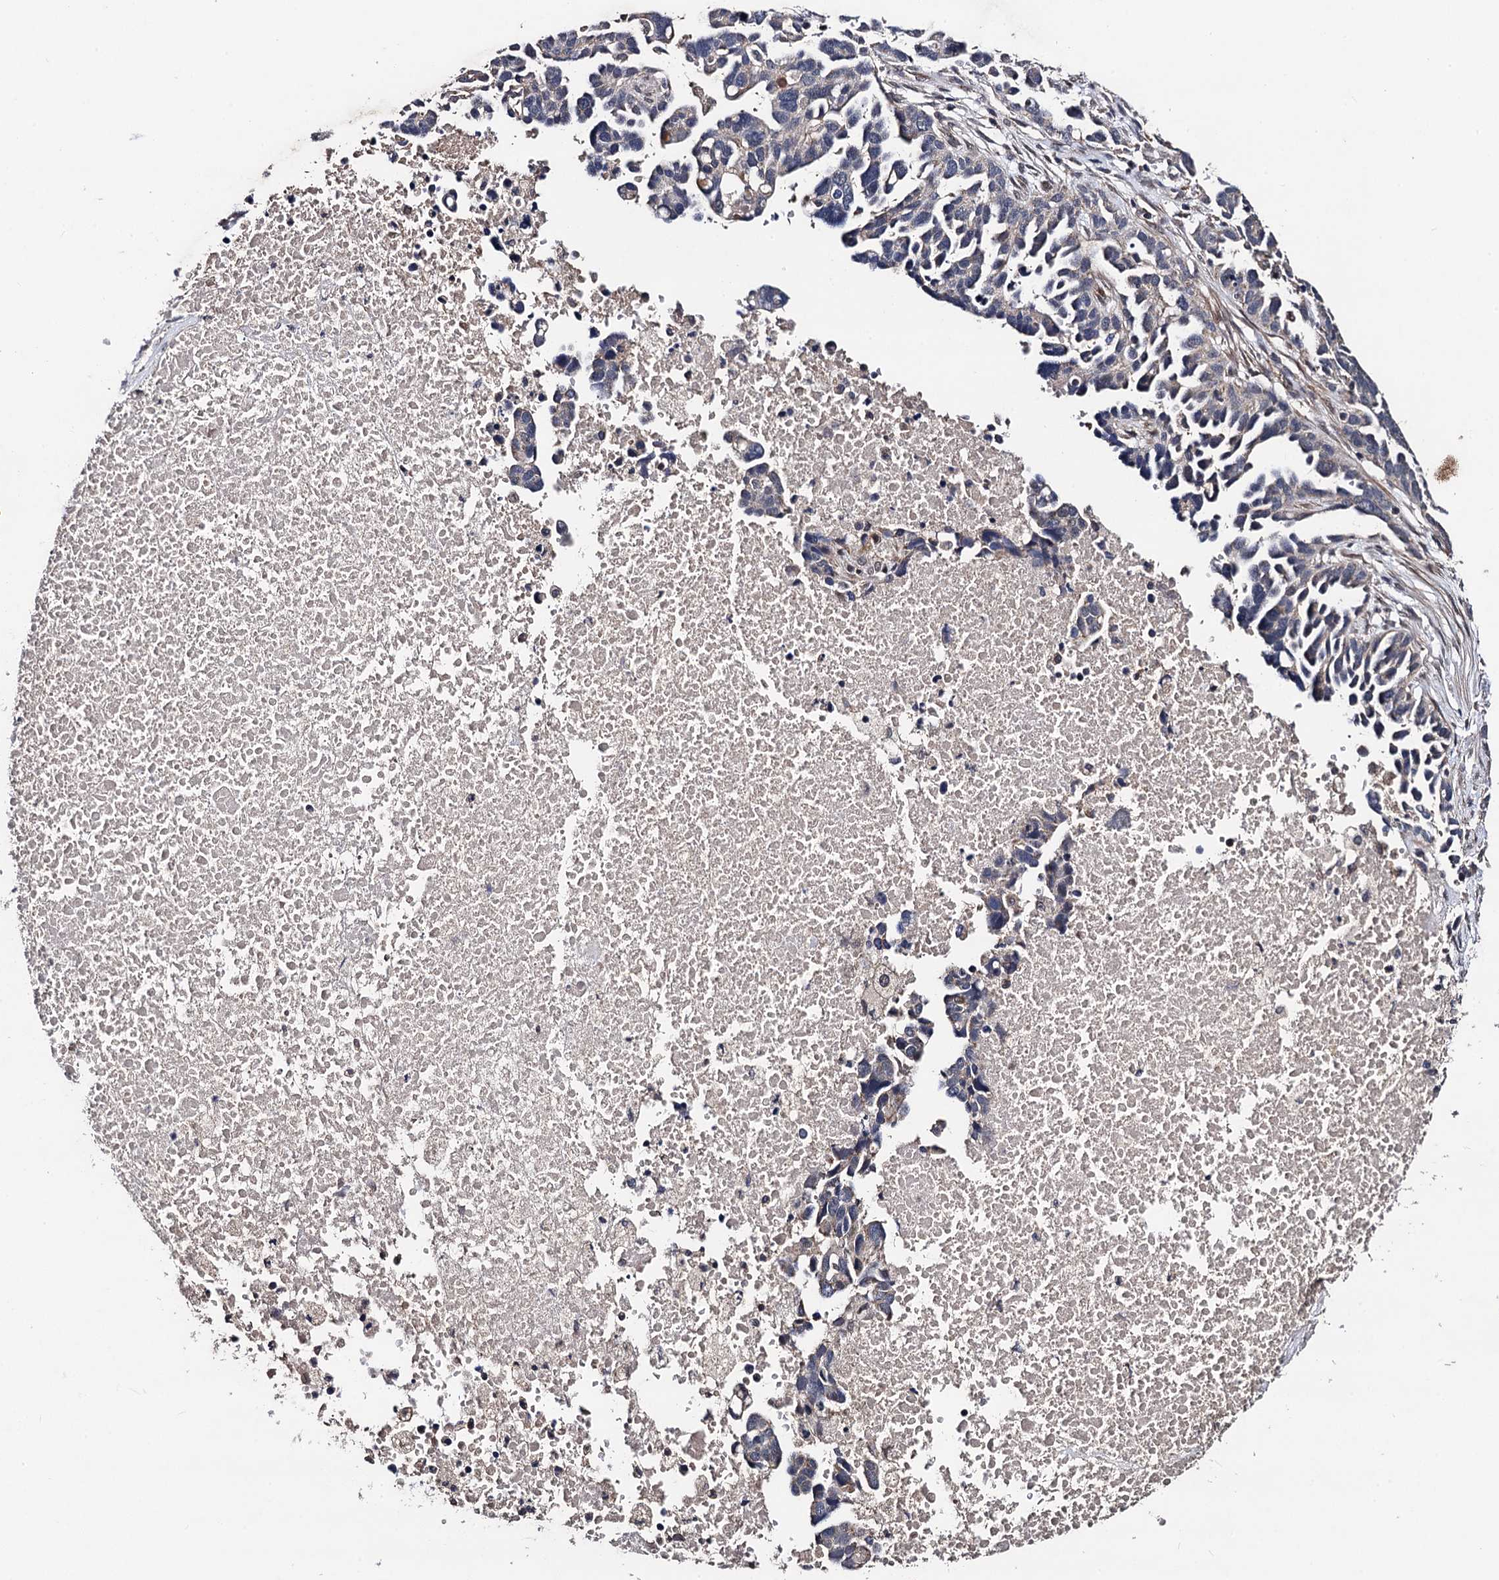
{"staining": {"intensity": "negative", "quantity": "none", "location": "none"}, "tissue": "ovarian cancer", "cell_type": "Tumor cells", "image_type": "cancer", "snomed": [{"axis": "morphology", "description": "Cystadenocarcinoma, serous, NOS"}, {"axis": "topography", "description": "Ovary"}], "caption": "This is a micrograph of IHC staining of serous cystadenocarcinoma (ovarian), which shows no expression in tumor cells. Brightfield microscopy of IHC stained with DAB (brown) and hematoxylin (blue), captured at high magnification.", "gene": "PPTC7", "patient": {"sex": "female", "age": 54}}